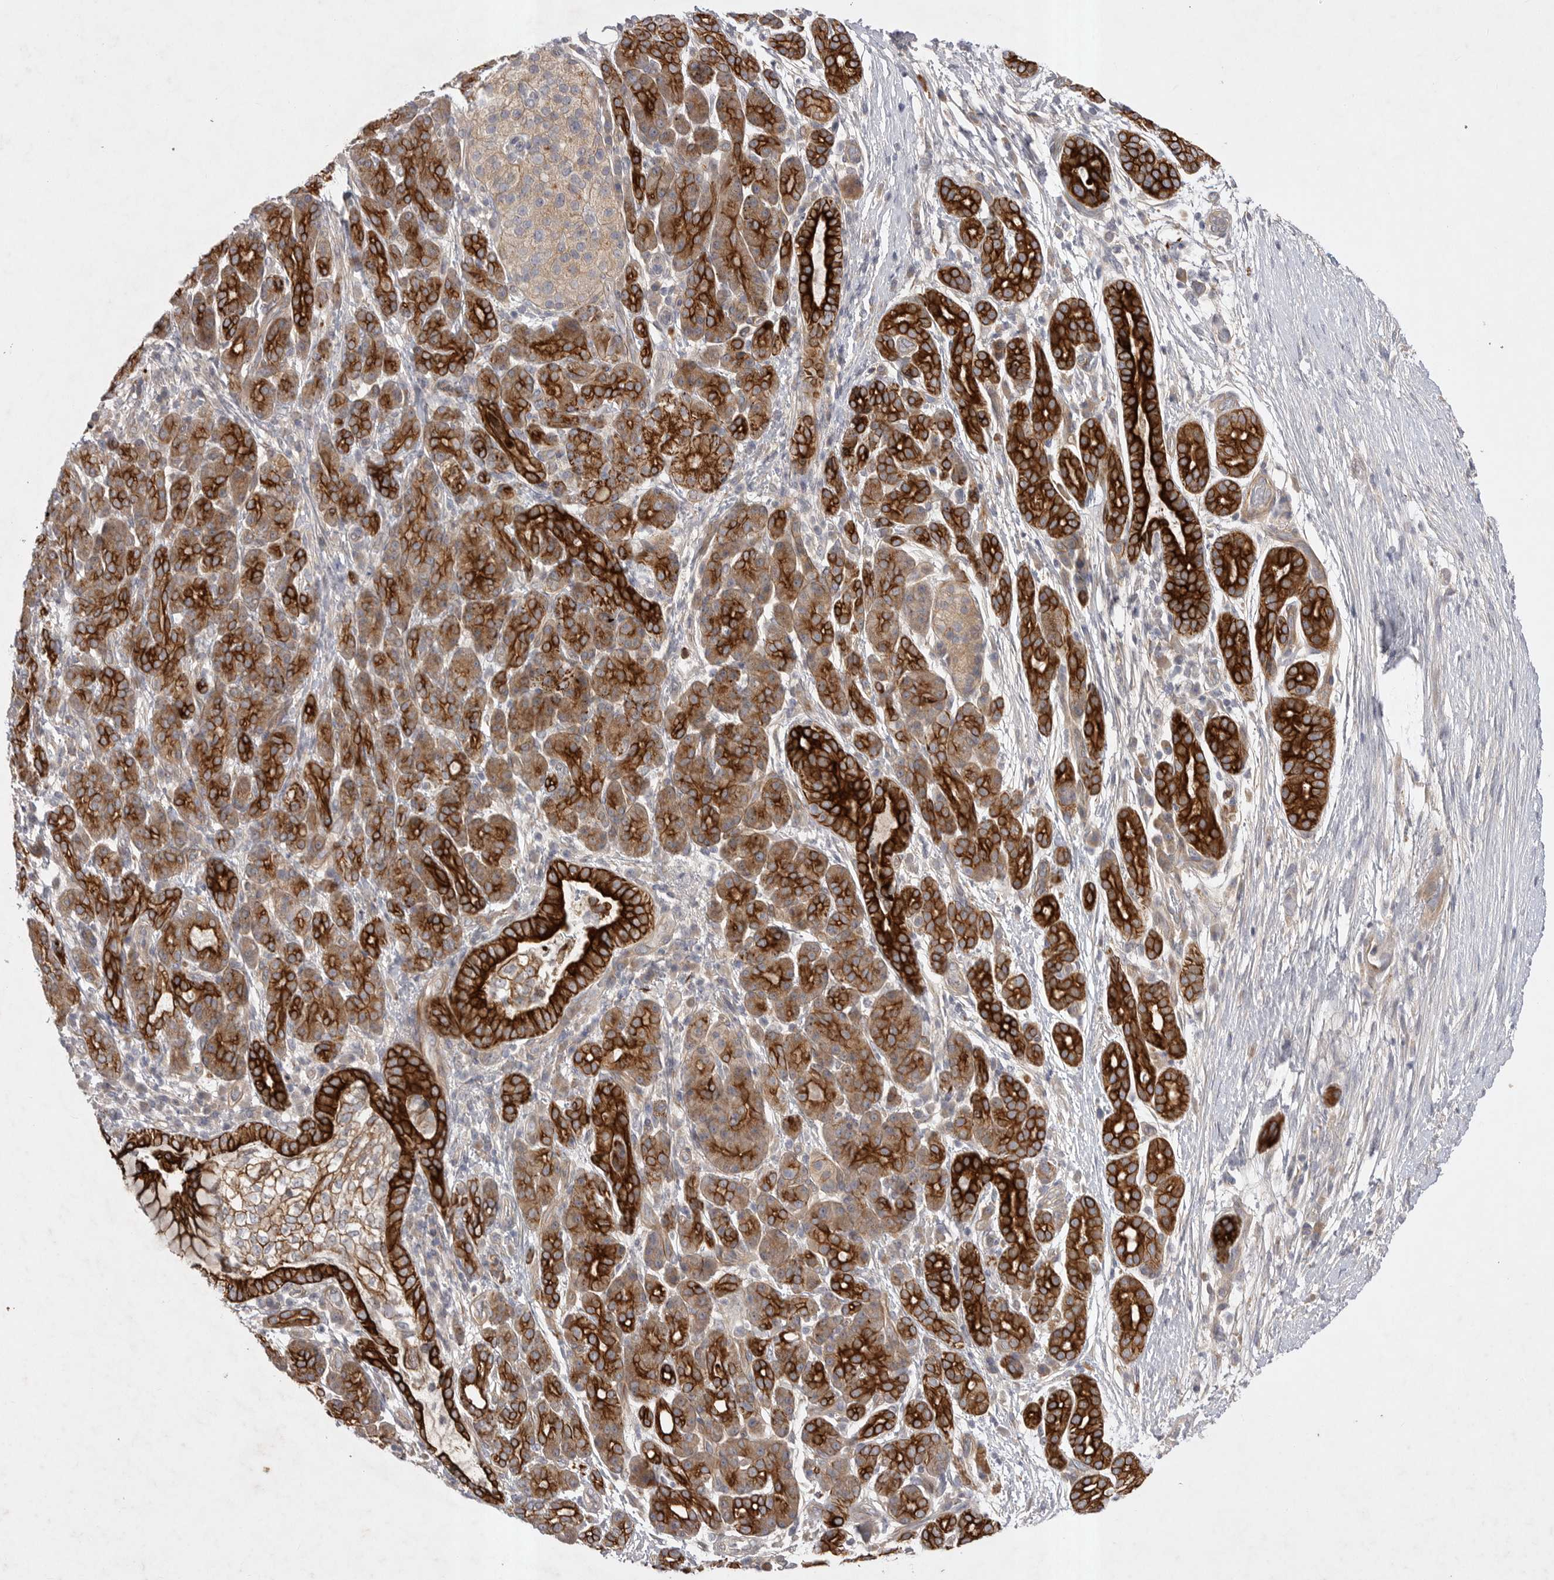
{"staining": {"intensity": "strong", "quantity": ">75%", "location": "cytoplasmic/membranous"}, "tissue": "pancreatic cancer", "cell_type": "Tumor cells", "image_type": "cancer", "snomed": [{"axis": "morphology", "description": "Adenocarcinoma, NOS"}, {"axis": "topography", "description": "Pancreas"}], "caption": "A photomicrograph of human pancreatic cancer (adenocarcinoma) stained for a protein reveals strong cytoplasmic/membranous brown staining in tumor cells.", "gene": "DHDDS", "patient": {"sex": "male", "age": 72}}